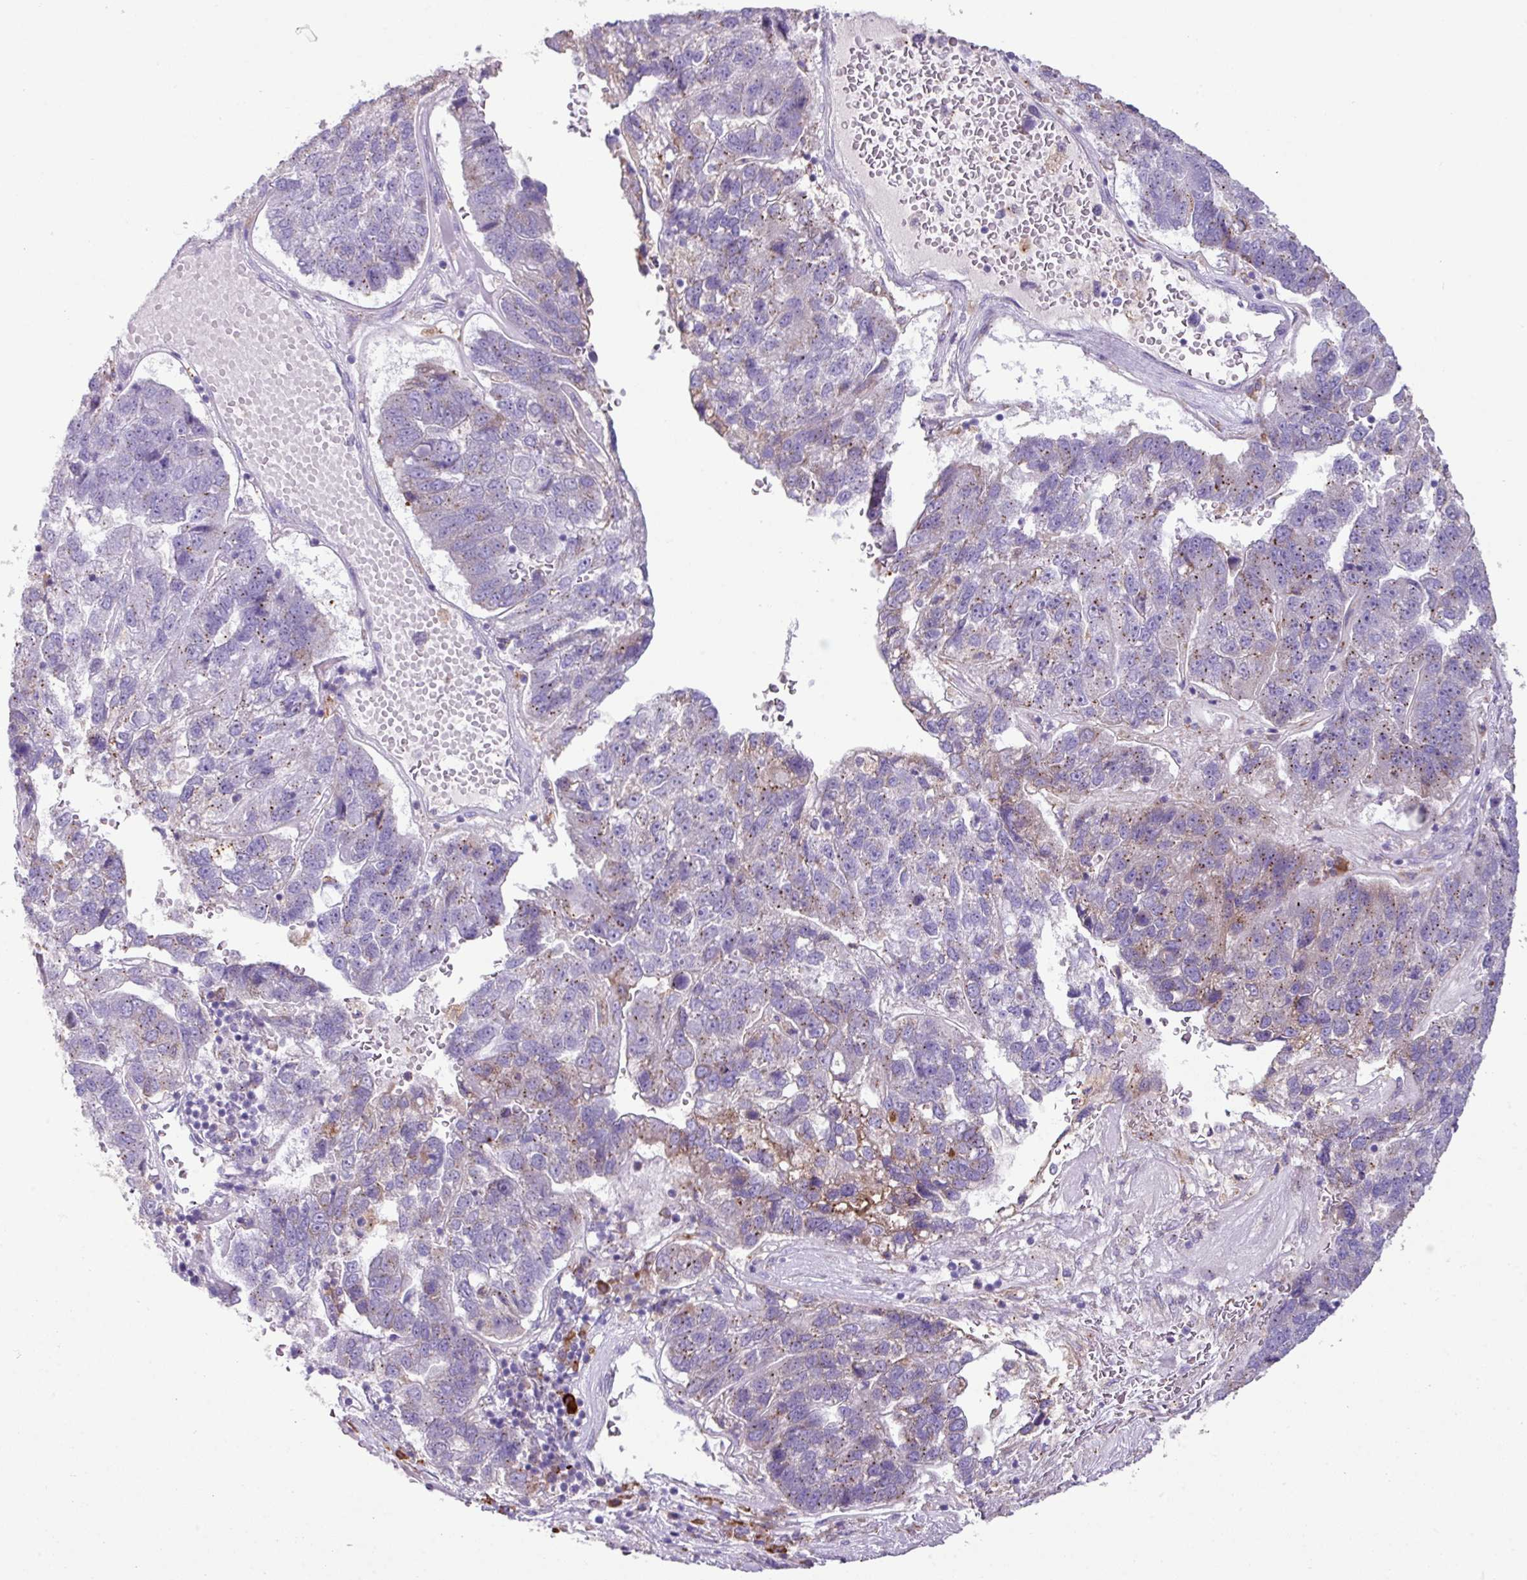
{"staining": {"intensity": "weak", "quantity": "25%-75%", "location": "cytoplasmic/membranous"}, "tissue": "pancreatic cancer", "cell_type": "Tumor cells", "image_type": "cancer", "snomed": [{"axis": "morphology", "description": "Adenocarcinoma, NOS"}, {"axis": "topography", "description": "Pancreas"}], "caption": "About 25%-75% of tumor cells in pancreatic cancer display weak cytoplasmic/membranous protein staining as visualized by brown immunohistochemical staining.", "gene": "RGS21", "patient": {"sex": "female", "age": 61}}